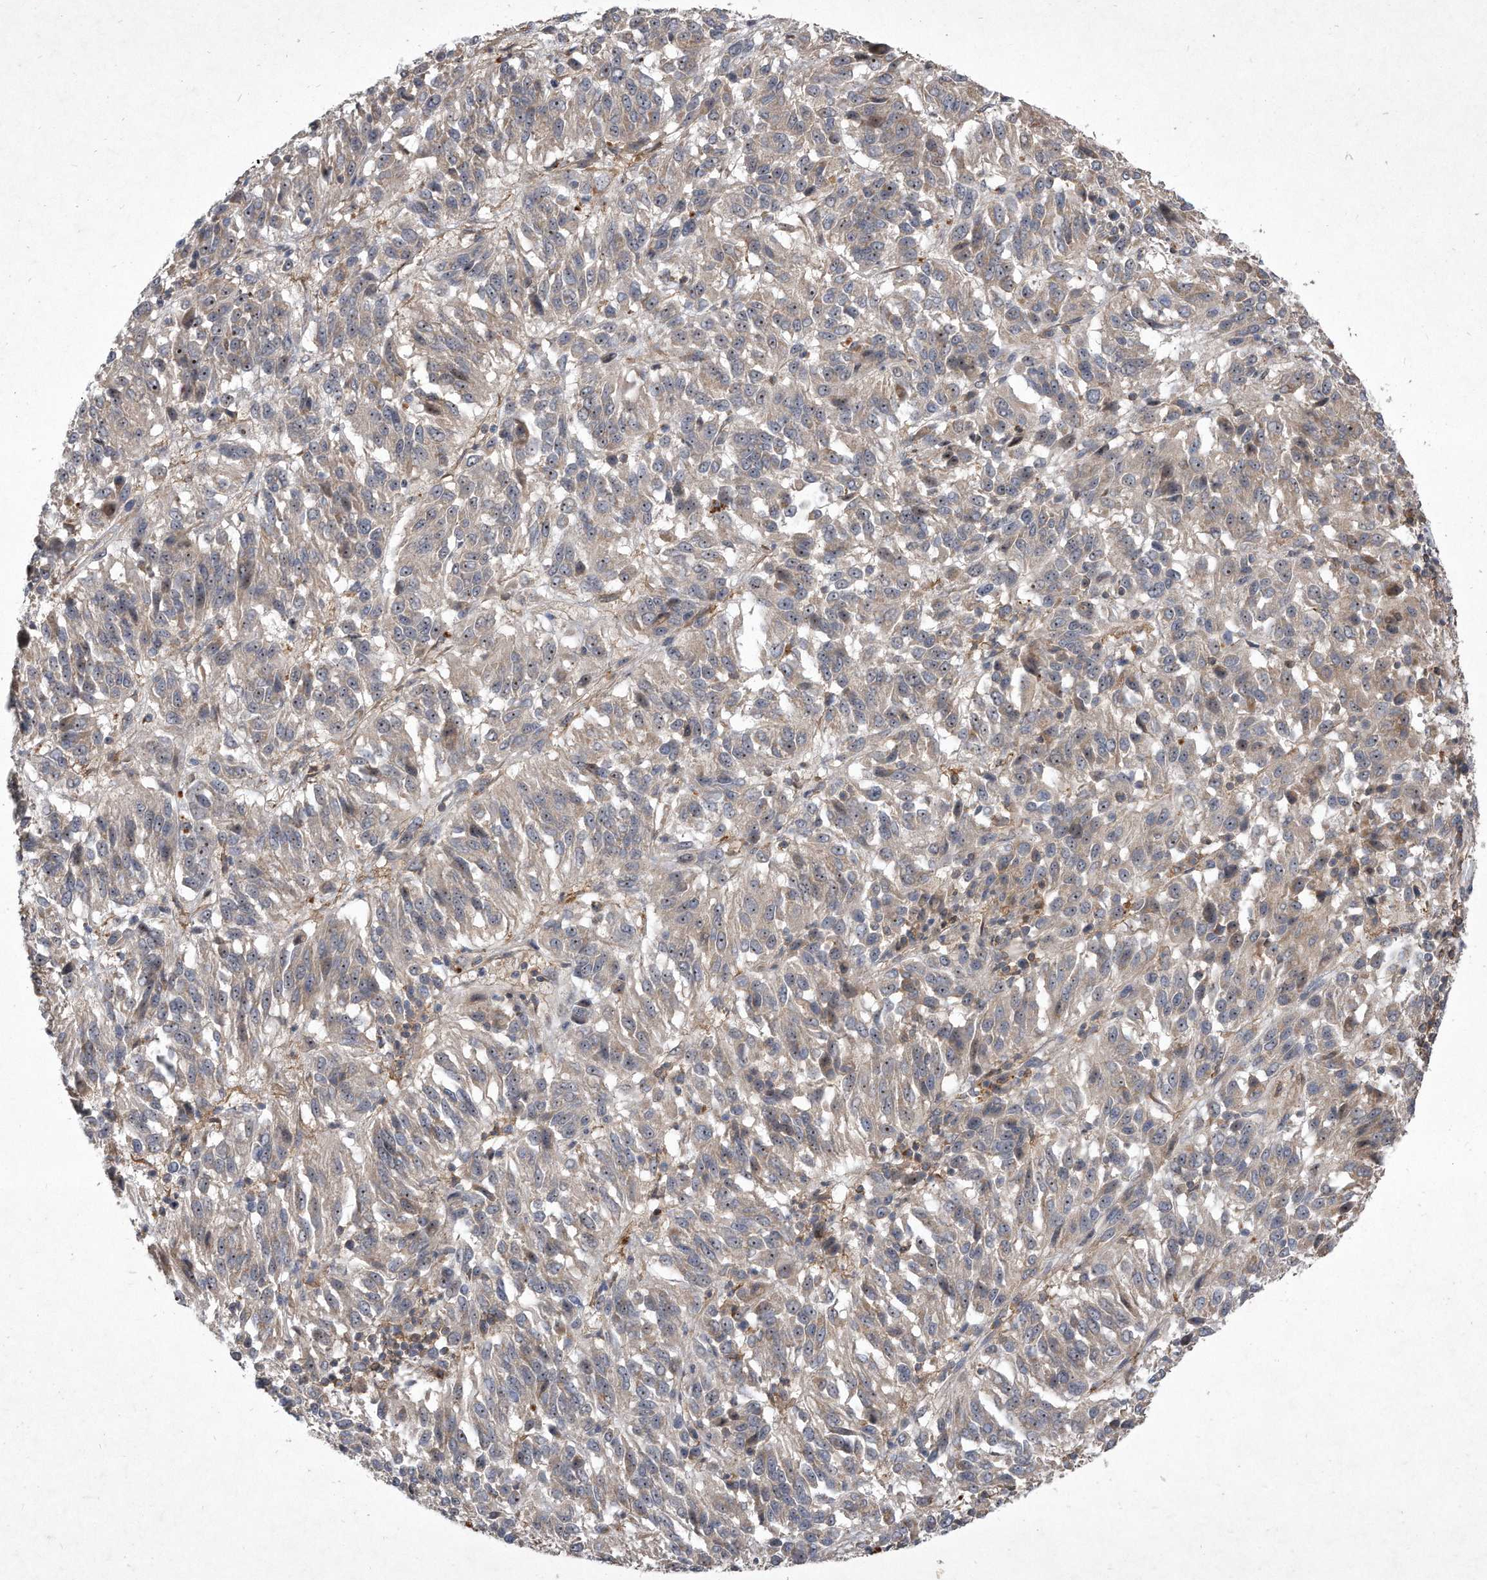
{"staining": {"intensity": "weak", "quantity": "<25%", "location": "cytoplasmic/membranous,nuclear"}, "tissue": "melanoma", "cell_type": "Tumor cells", "image_type": "cancer", "snomed": [{"axis": "morphology", "description": "Malignant melanoma, Metastatic site"}, {"axis": "topography", "description": "Lung"}], "caption": "Malignant melanoma (metastatic site) stained for a protein using immunohistochemistry (IHC) reveals no positivity tumor cells.", "gene": "PGBD2", "patient": {"sex": "male", "age": 64}}